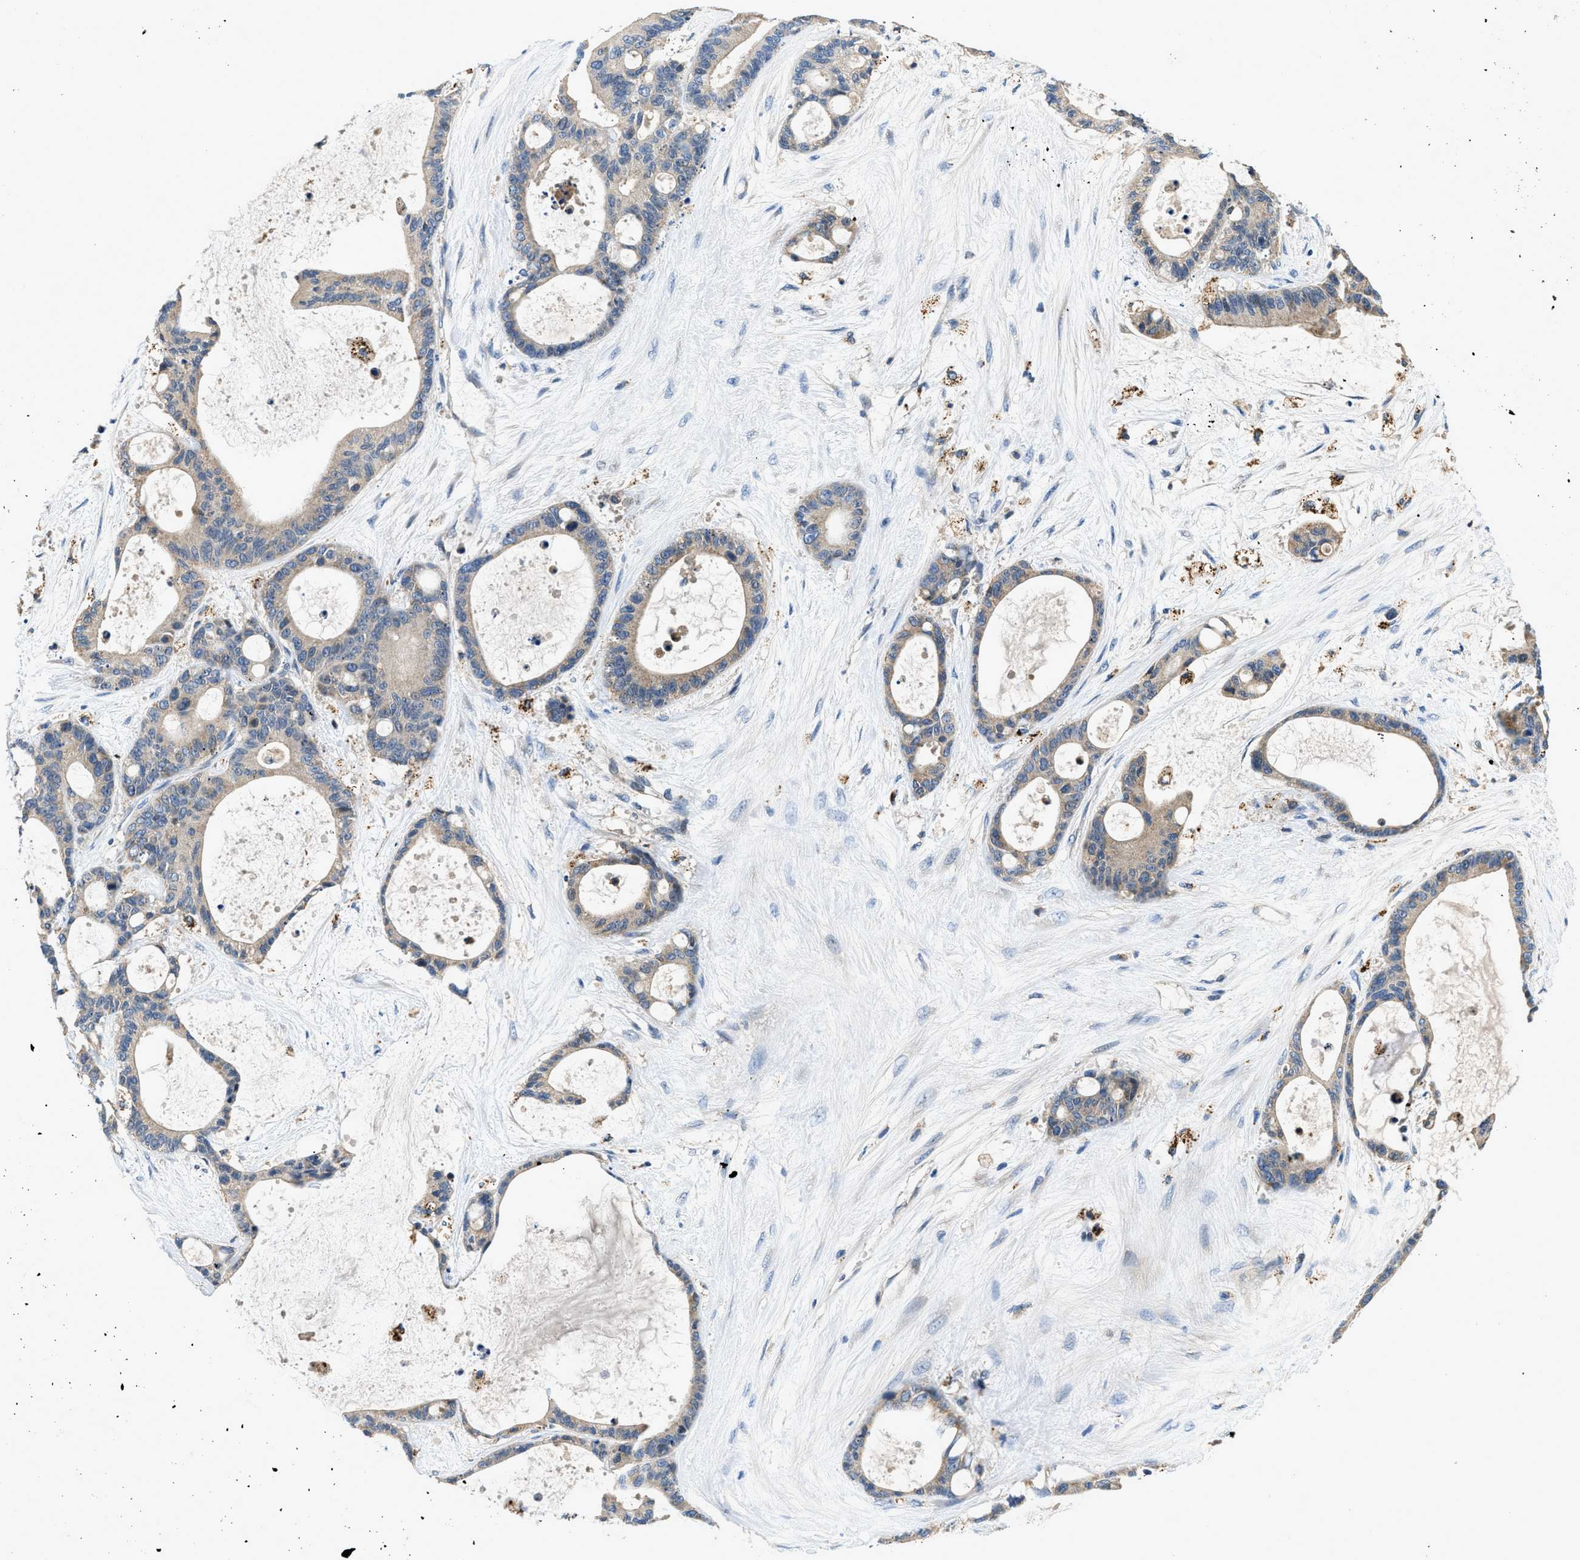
{"staining": {"intensity": "weak", "quantity": ">75%", "location": "cytoplasmic/membranous"}, "tissue": "liver cancer", "cell_type": "Tumor cells", "image_type": "cancer", "snomed": [{"axis": "morphology", "description": "Cholangiocarcinoma"}, {"axis": "topography", "description": "Liver"}], "caption": "The photomicrograph displays staining of liver cholangiocarcinoma, revealing weak cytoplasmic/membranous protein staining (brown color) within tumor cells.", "gene": "ADGRE3", "patient": {"sex": "female", "age": 73}}